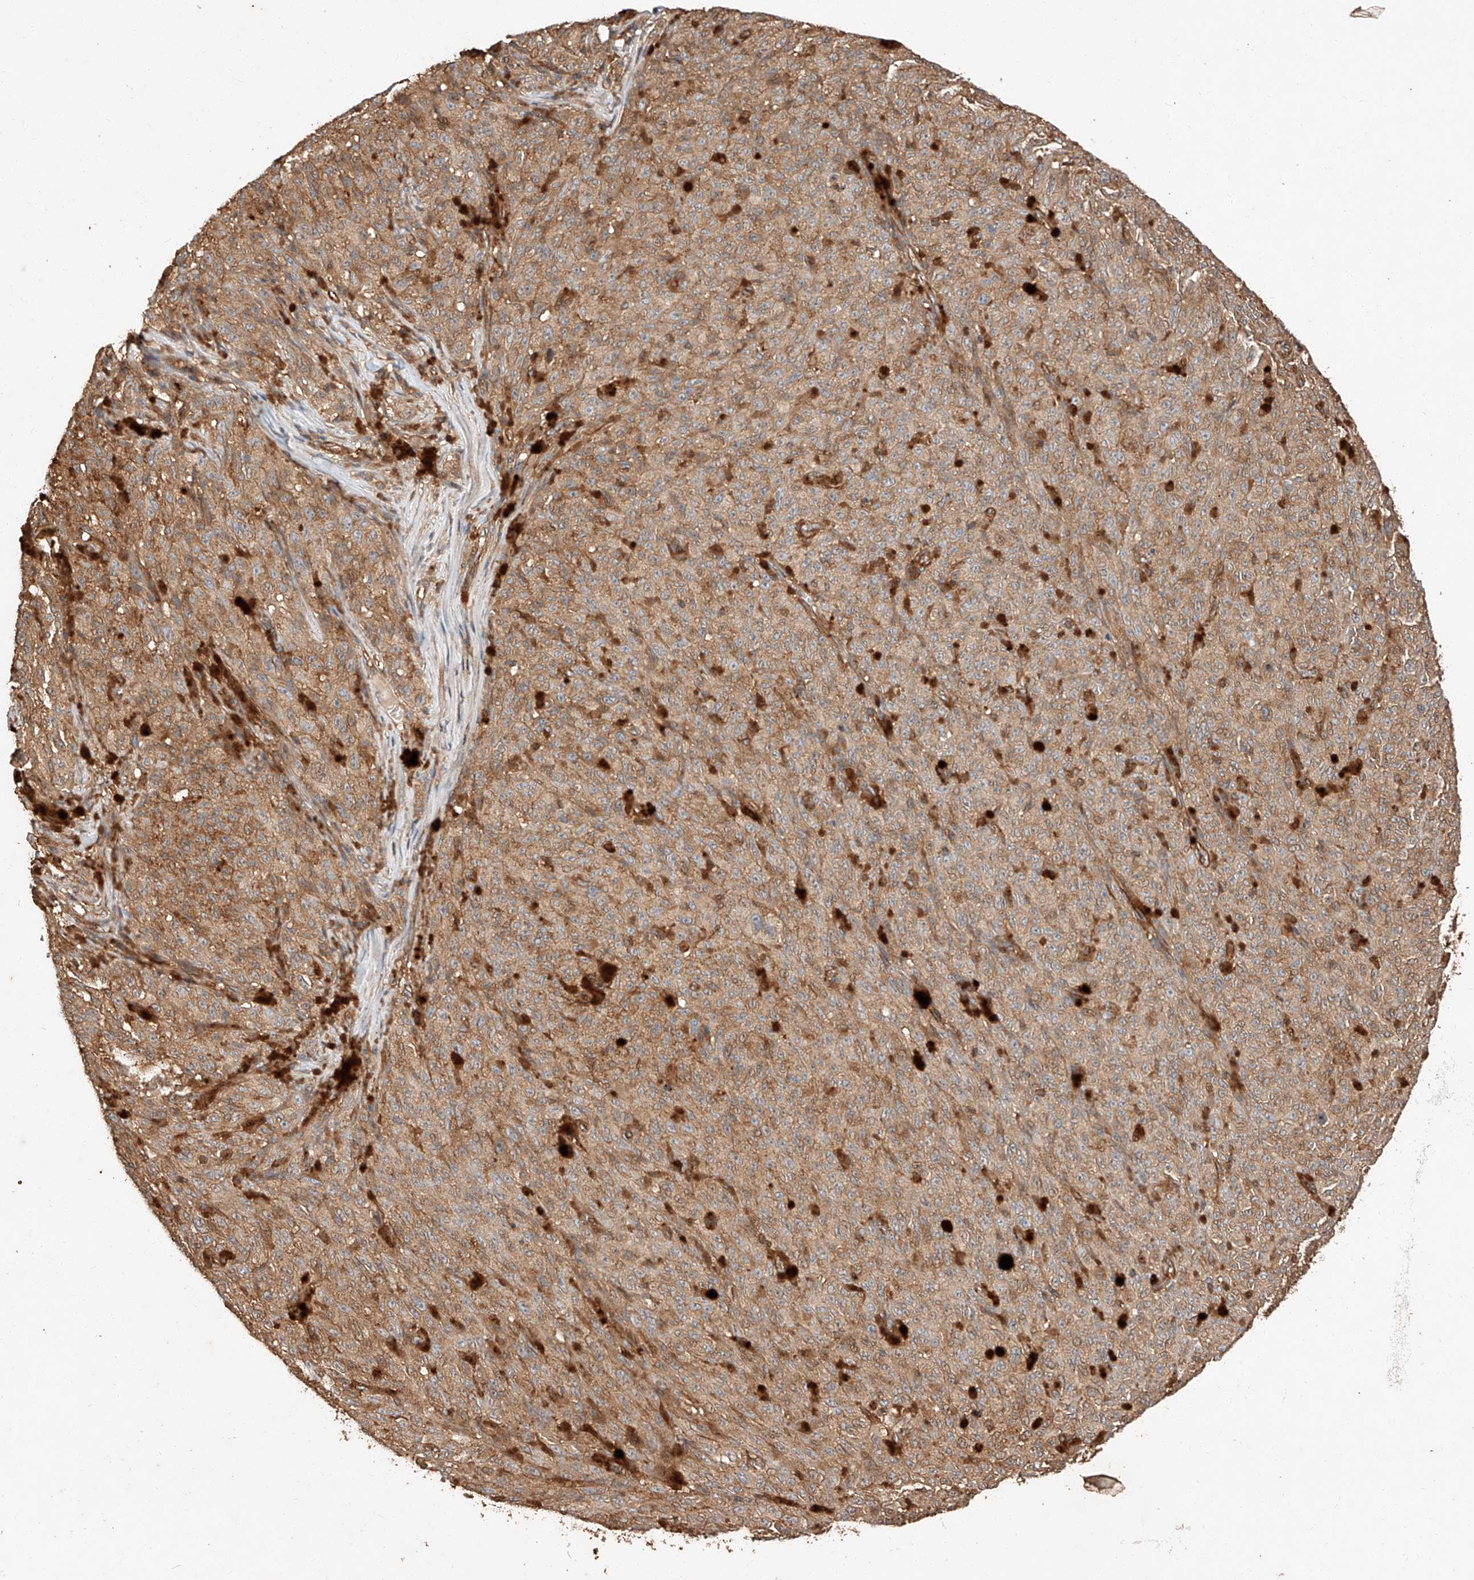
{"staining": {"intensity": "moderate", "quantity": ">75%", "location": "cytoplasmic/membranous"}, "tissue": "melanoma", "cell_type": "Tumor cells", "image_type": "cancer", "snomed": [{"axis": "morphology", "description": "Malignant melanoma, NOS"}, {"axis": "topography", "description": "Skin"}], "caption": "Protein expression analysis of malignant melanoma shows moderate cytoplasmic/membranous staining in approximately >75% of tumor cells.", "gene": "GHDC", "patient": {"sex": "female", "age": 82}}